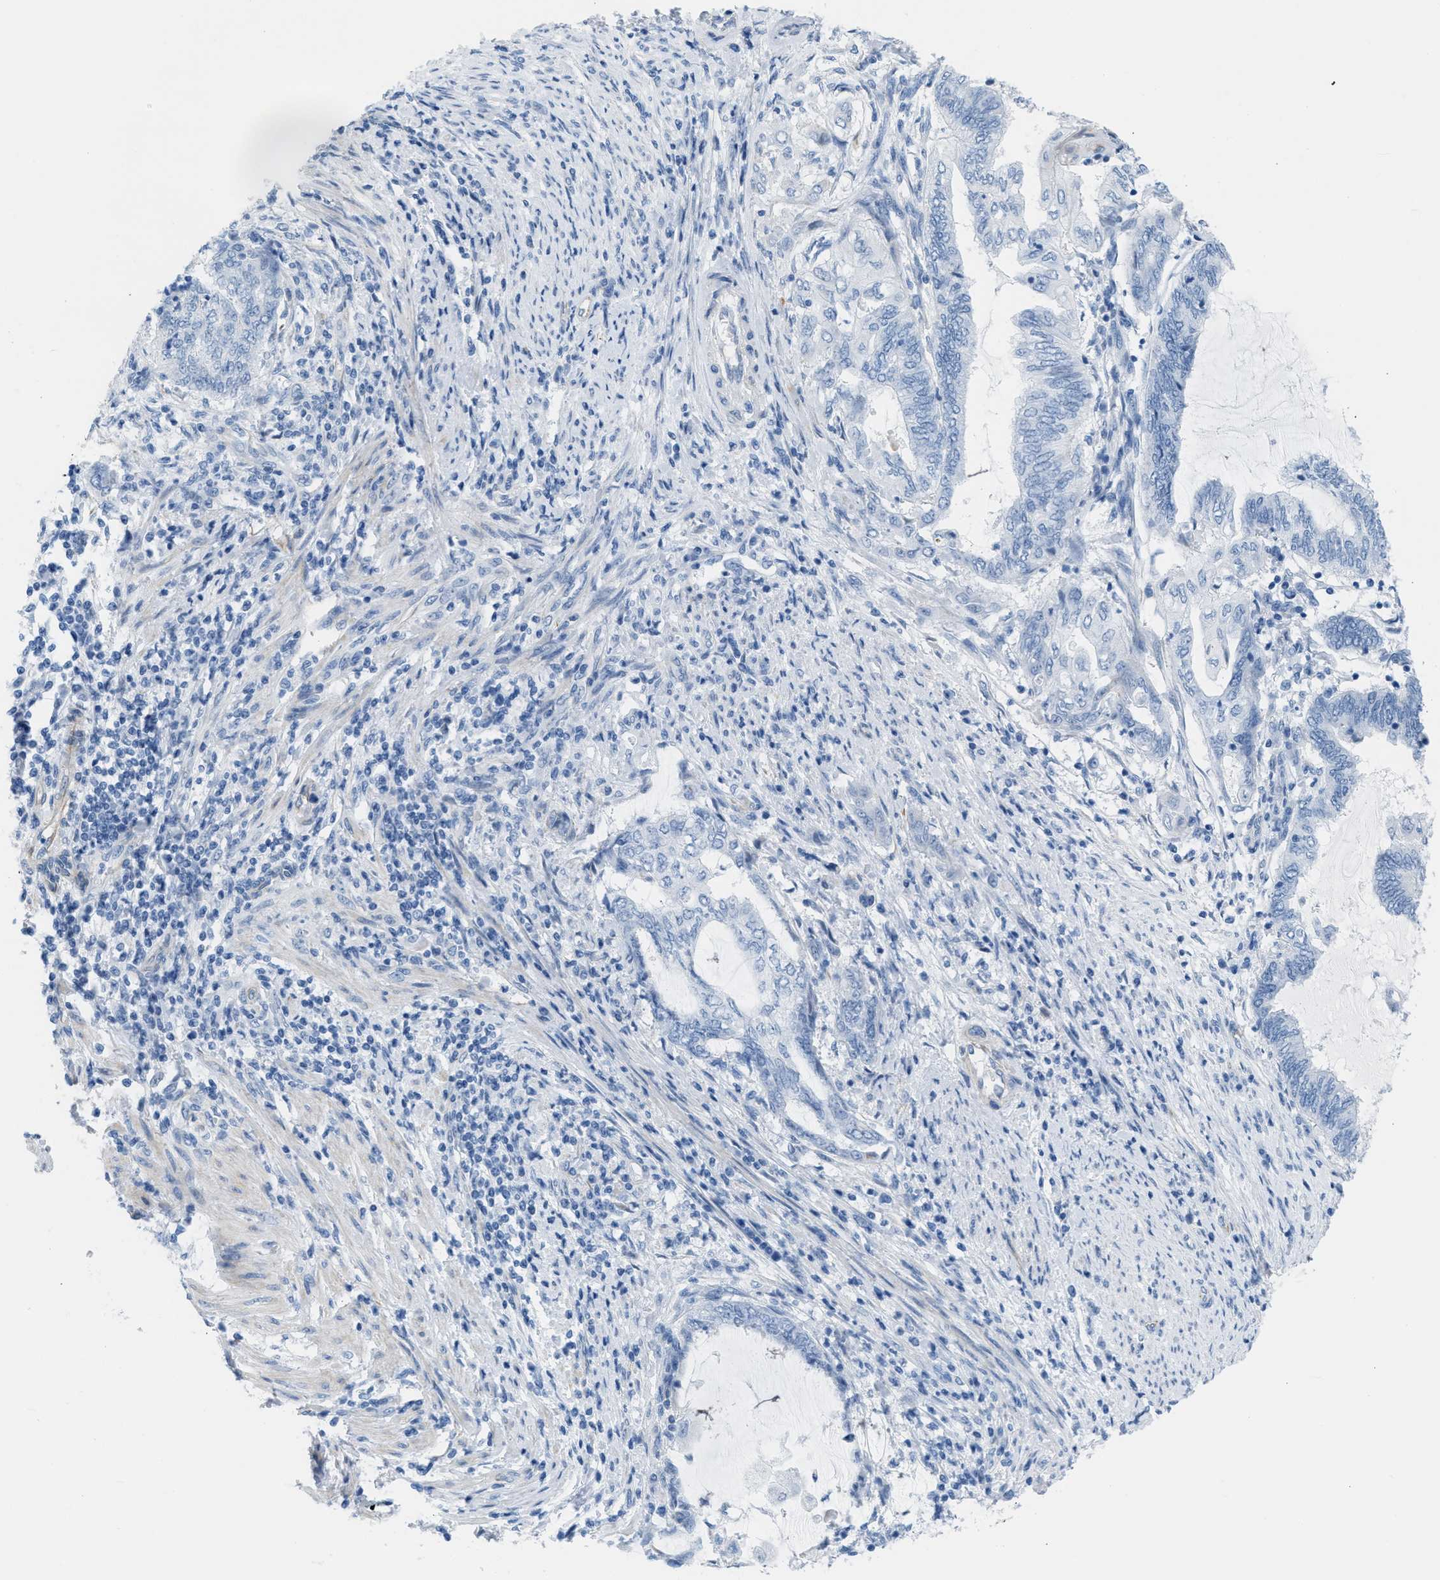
{"staining": {"intensity": "negative", "quantity": "none", "location": "none"}, "tissue": "endometrial cancer", "cell_type": "Tumor cells", "image_type": "cancer", "snomed": [{"axis": "morphology", "description": "Adenocarcinoma, NOS"}, {"axis": "topography", "description": "Uterus"}, {"axis": "topography", "description": "Endometrium"}], "caption": "Immunohistochemistry micrograph of endometrial cancer (adenocarcinoma) stained for a protein (brown), which demonstrates no expression in tumor cells.", "gene": "SLC12A1", "patient": {"sex": "female", "age": 70}}